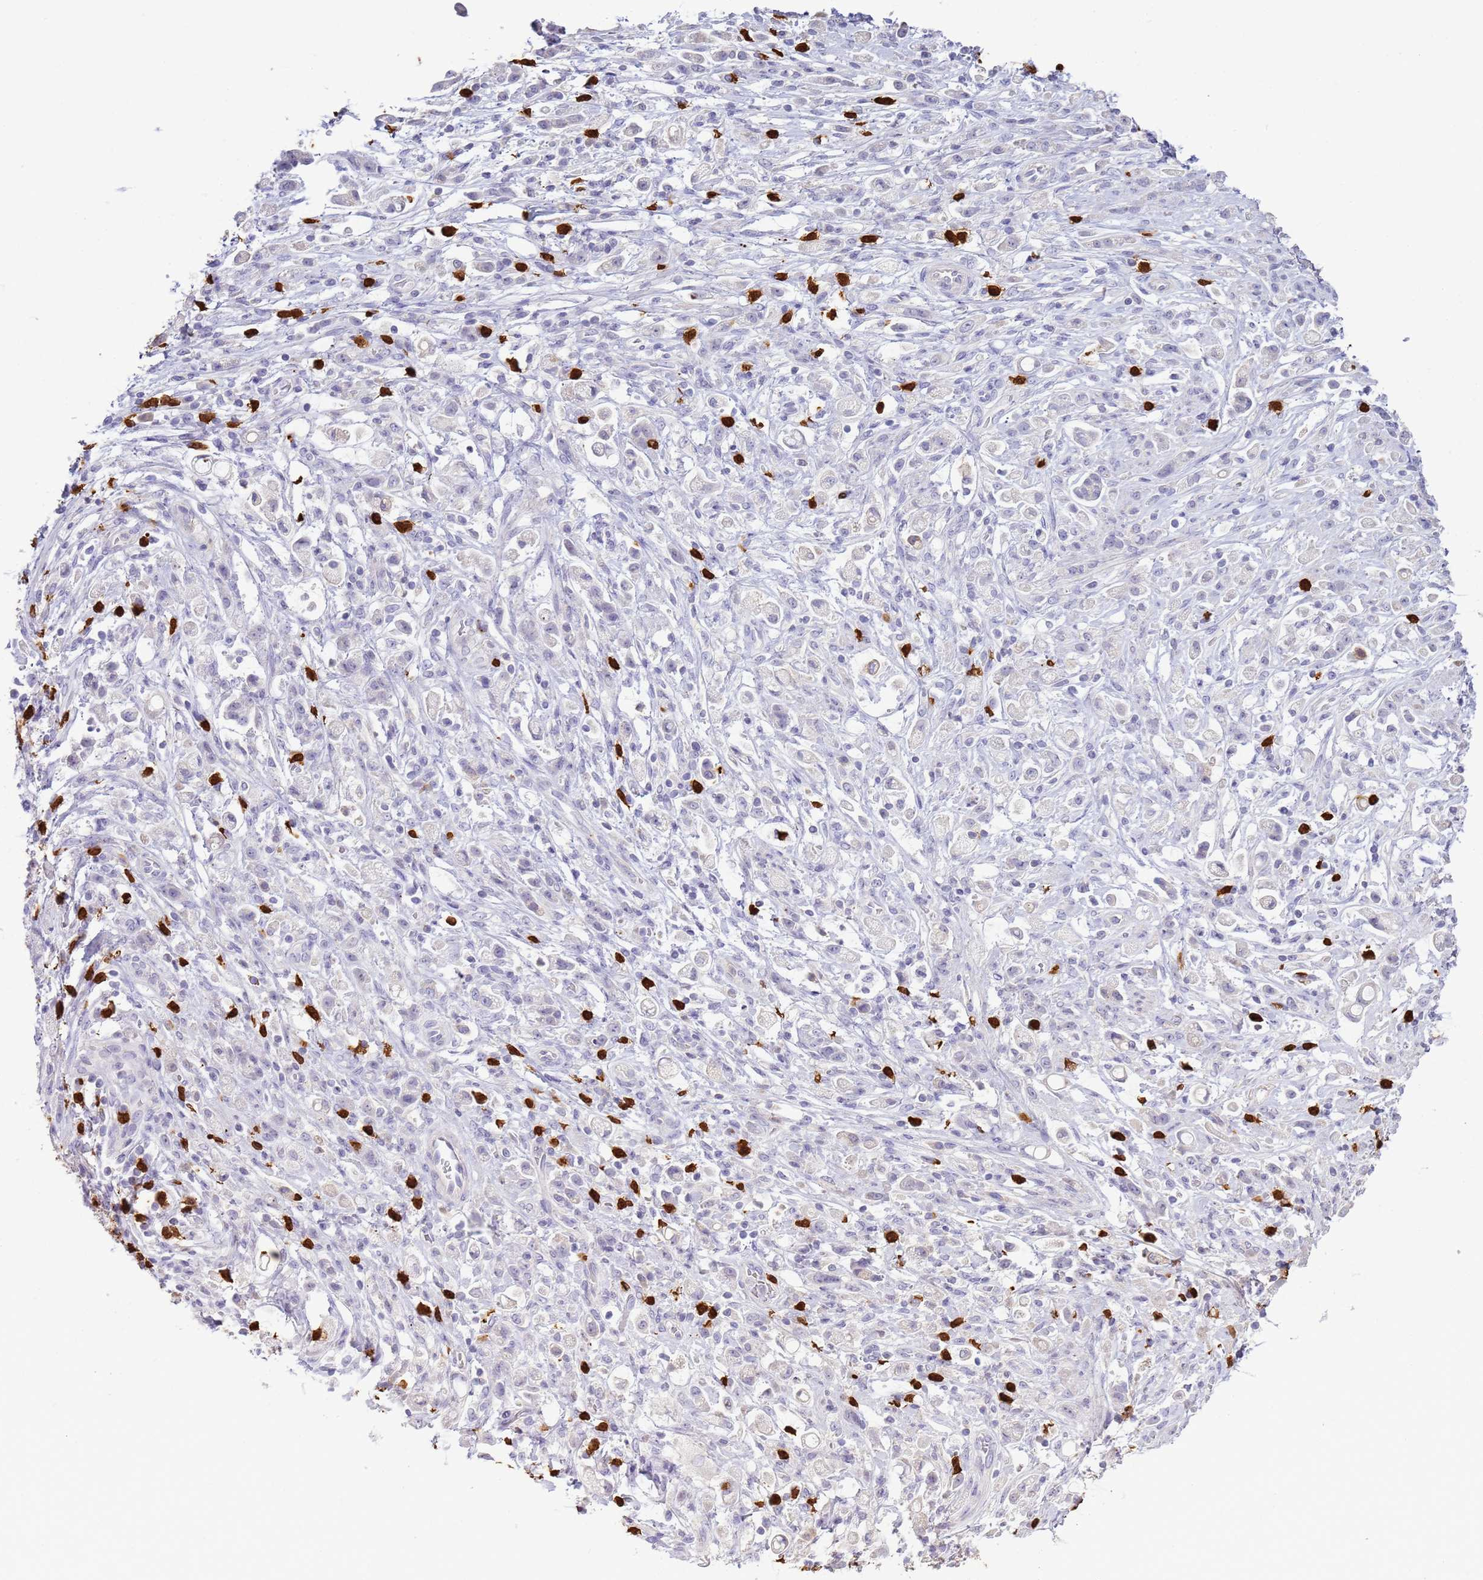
{"staining": {"intensity": "negative", "quantity": "none", "location": "none"}, "tissue": "stomach cancer", "cell_type": "Tumor cells", "image_type": "cancer", "snomed": [{"axis": "morphology", "description": "Adenocarcinoma, NOS"}, {"axis": "topography", "description": "Stomach"}], "caption": "IHC of adenocarcinoma (stomach) shows no staining in tumor cells.", "gene": "IL2RG", "patient": {"sex": "female", "age": 60}}